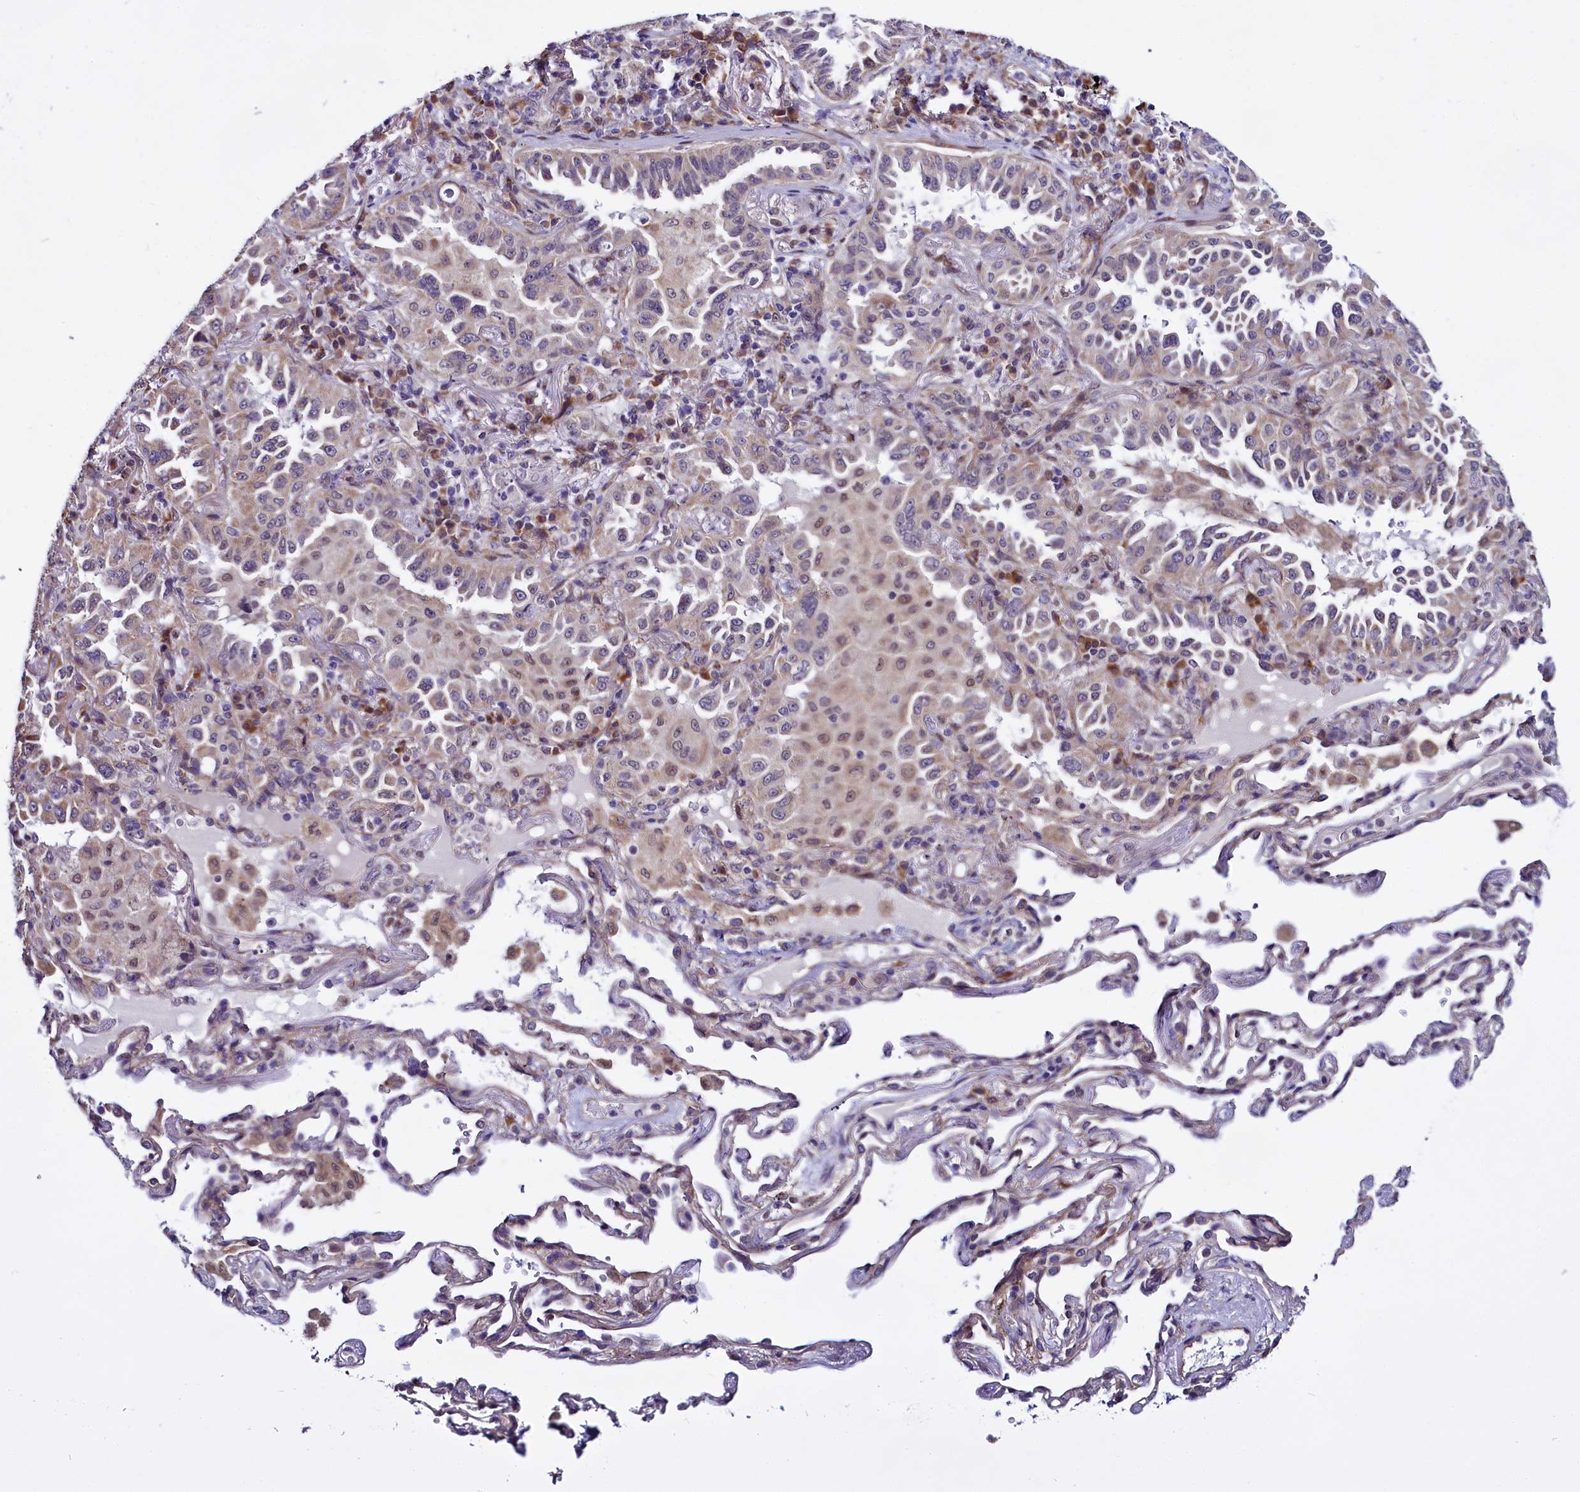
{"staining": {"intensity": "negative", "quantity": "none", "location": "none"}, "tissue": "lung cancer", "cell_type": "Tumor cells", "image_type": "cancer", "snomed": [{"axis": "morphology", "description": "Adenocarcinoma, NOS"}, {"axis": "topography", "description": "Lung"}], "caption": "Immunohistochemical staining of lung adenocarcinoma demonstrates no significant positivity in tumor cells. Nuclei are stained in blue.", "gene": "UACA", "patient": {"sex": "female", "age": 69}}